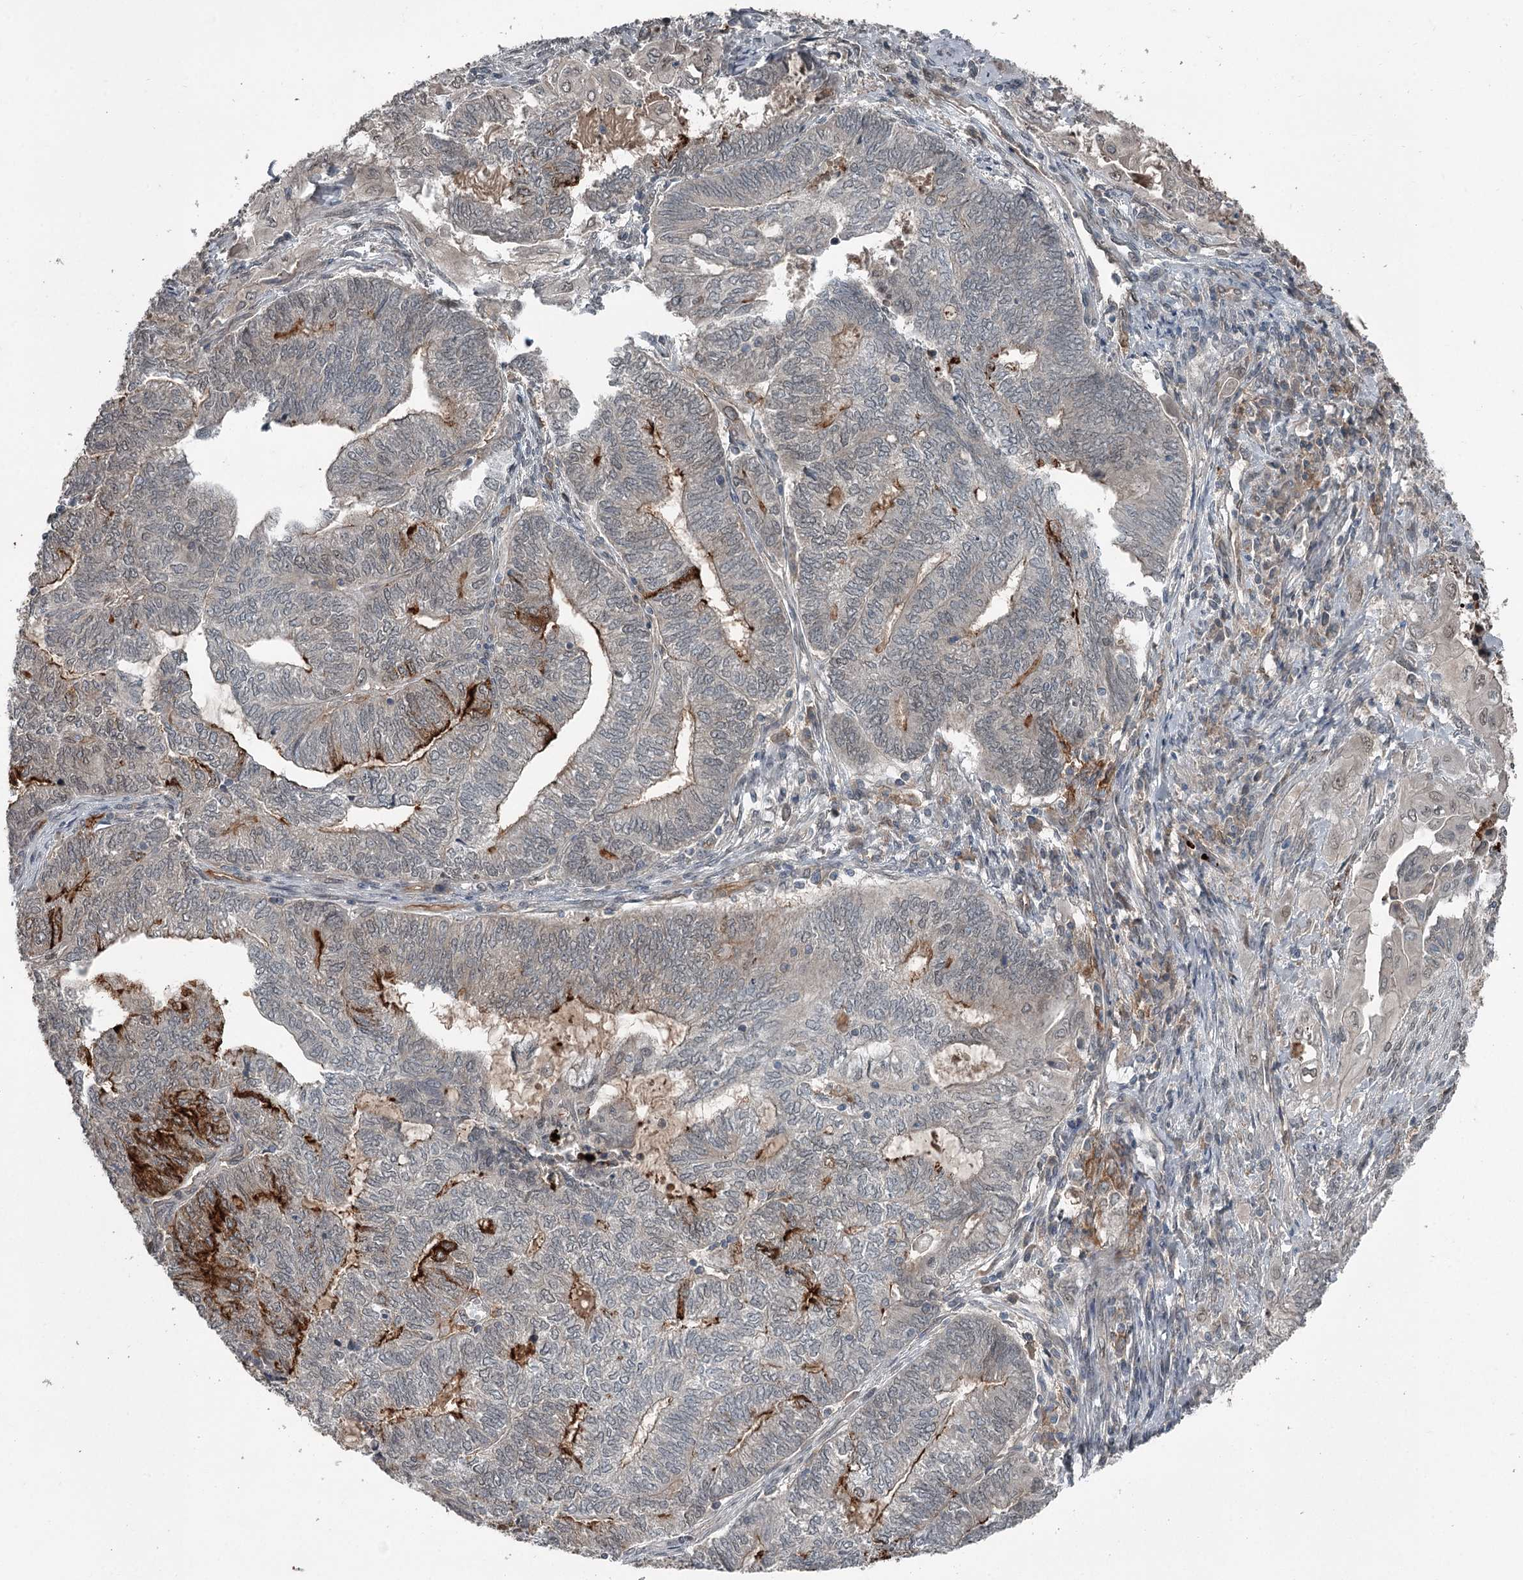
{"staining": {"intensity": "strong", "quantity": "<25%", "location": "cytoplasmic/membranous"}, "tissue": "endometrial cancer", "cell_type": "Tumor cells", "image_type": "cancer", "snomed": [{"axis": "morphology", "description": "Adenocarcinoma, NOS"}, {"axis": "topography", "description": "Uterus"}, {"axis": "topography", "description": "Endometrium"}], "caption": "This image displays immunohistochemistry staining of endometrial cancer (adenocarcinoma), with medium strong cytoplasmic/membranous expression in about <25% of tumor cells.", "gene": "SLC39A8", "patient": {"sex": "female", "age": 70}}